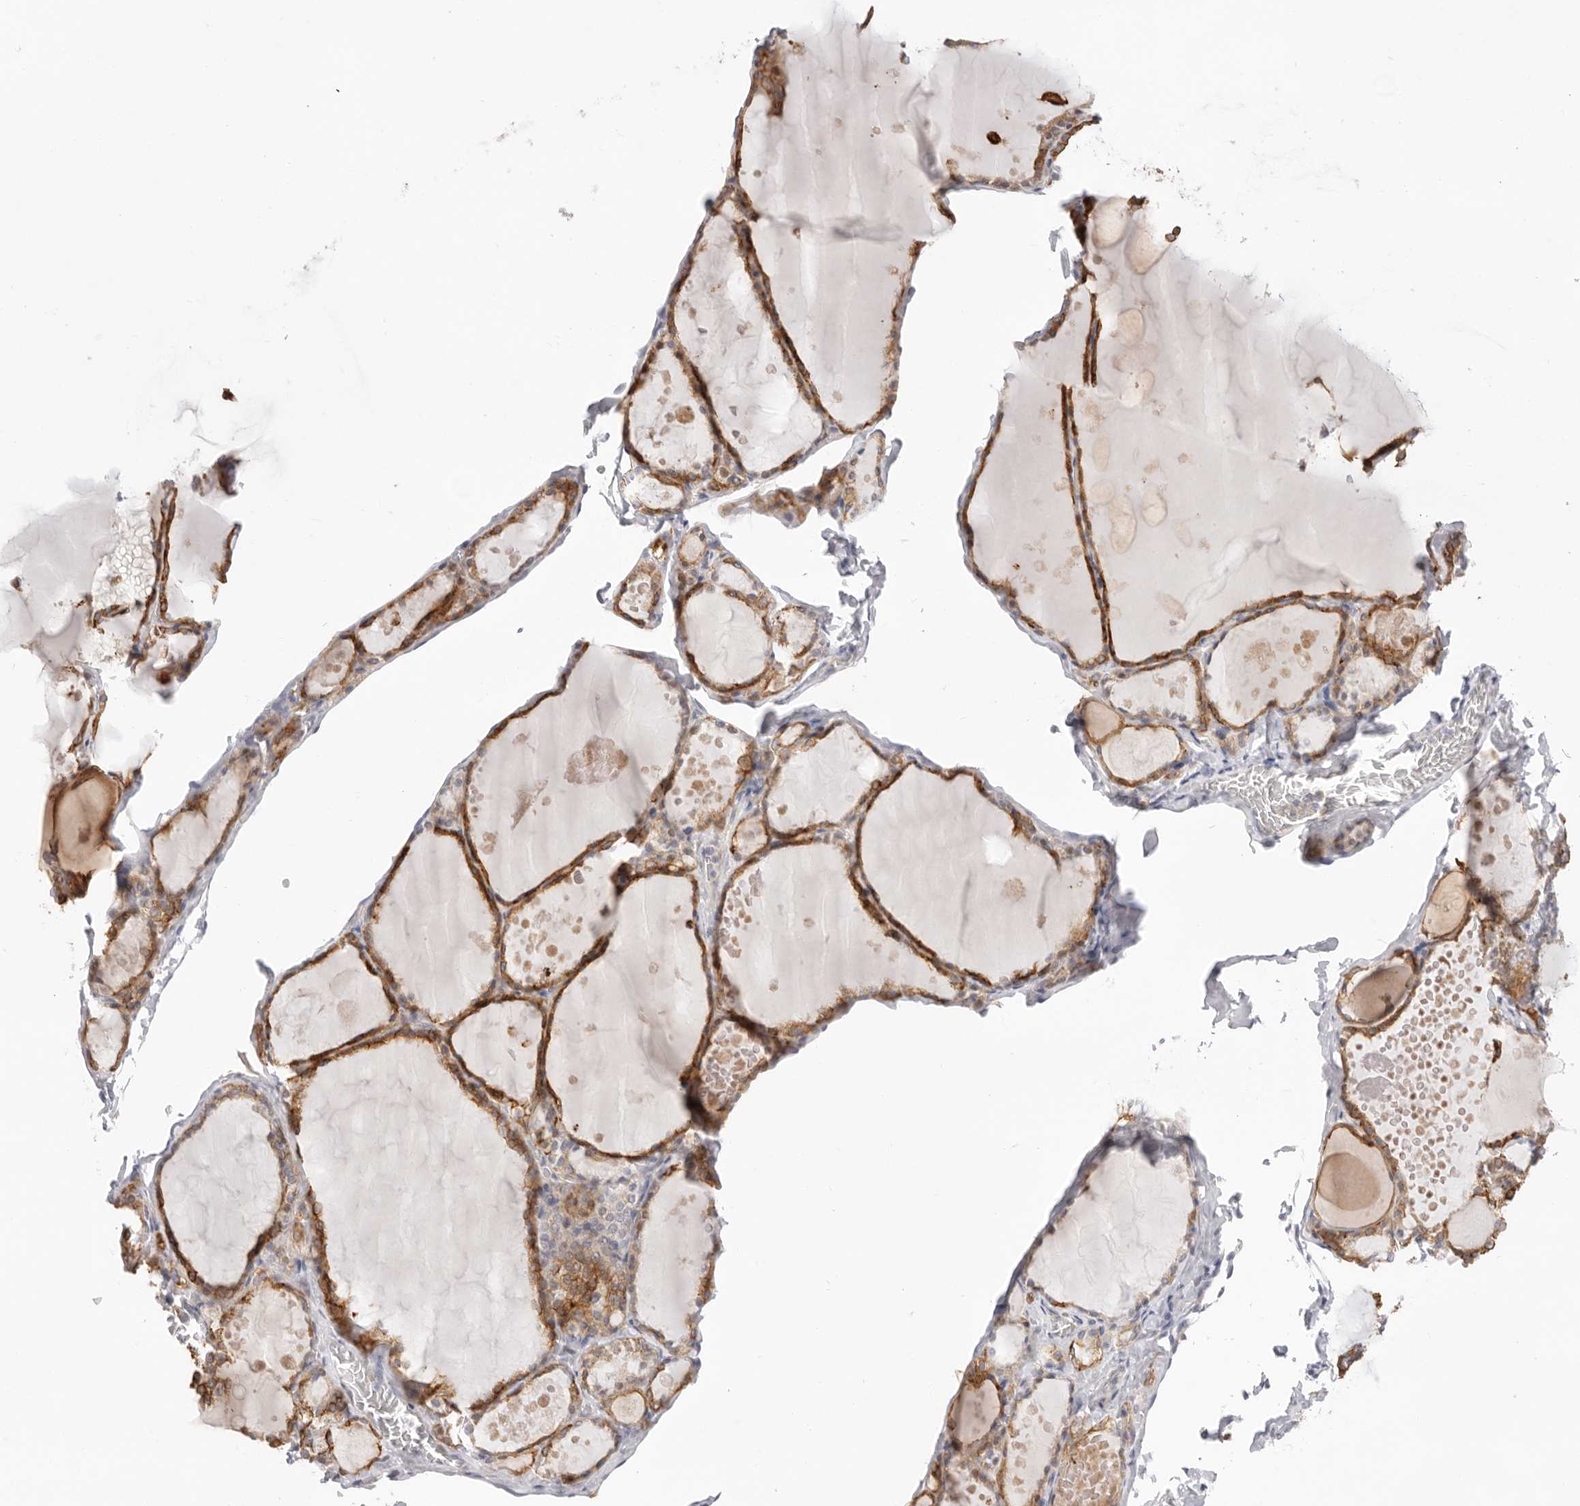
{"staining": {"intensity": "moderate", "quantity": ">75%", "location": "cytoplasmic/membranous"}, "tissue": "thyroid gland", "cell_type": "Glandular cells", "image_type": "normal", "snomed": [{"axis": "morphology", "description": "Normal tissue, NOS"}, {"axis": "topography", "description": "Thyroid gland"}], "caption": "Brown immunohistochemical staining in unremarkable thyroid gland demonstrates moderate cytoplasmic/membranous staining in about >75% of glandular cells.", "gene": "USH1C", "patient": {"sex": "male", "age": 56}}